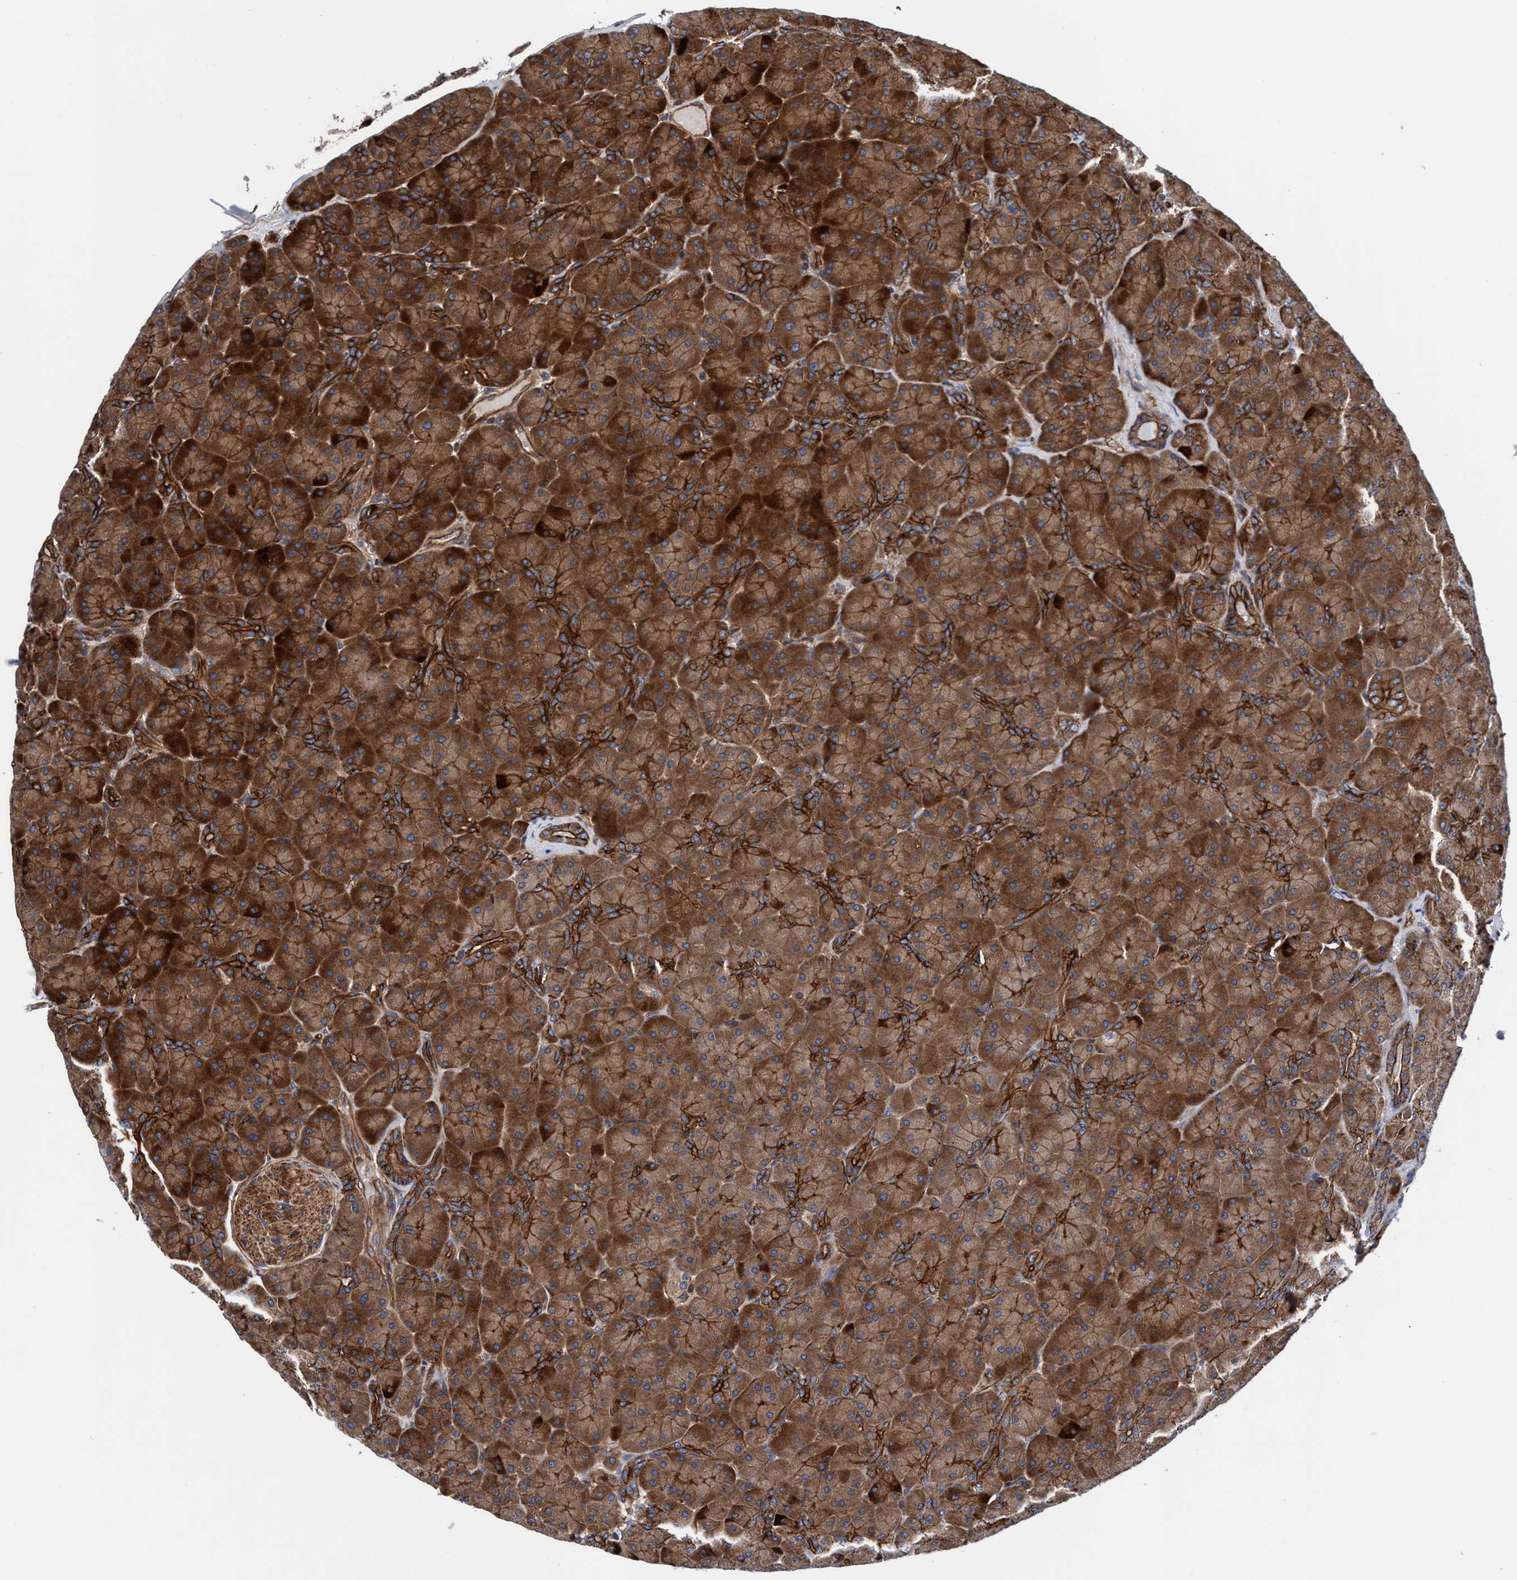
{"staining": {"intensity": "strong", "quantity": ">75%", "location": "cytoplasmic/membranous"}, "tissue": "pancreas", "cell_type": "Exocrine glandular cells", "image_type": "normal", "snomed": [{"axis": "morphology", "description": "Normal tissue, NOS"}, {"axis": "topography", "description": "Pancreas"}], "caption": "A brown stain highlights strong cytoplasmic/membranous positivity of a protein in exocrine glandular cells of unremarkable human pancreas.", "gene": "MCM3AP", "patient": {"sex": "male", "age": 66}}